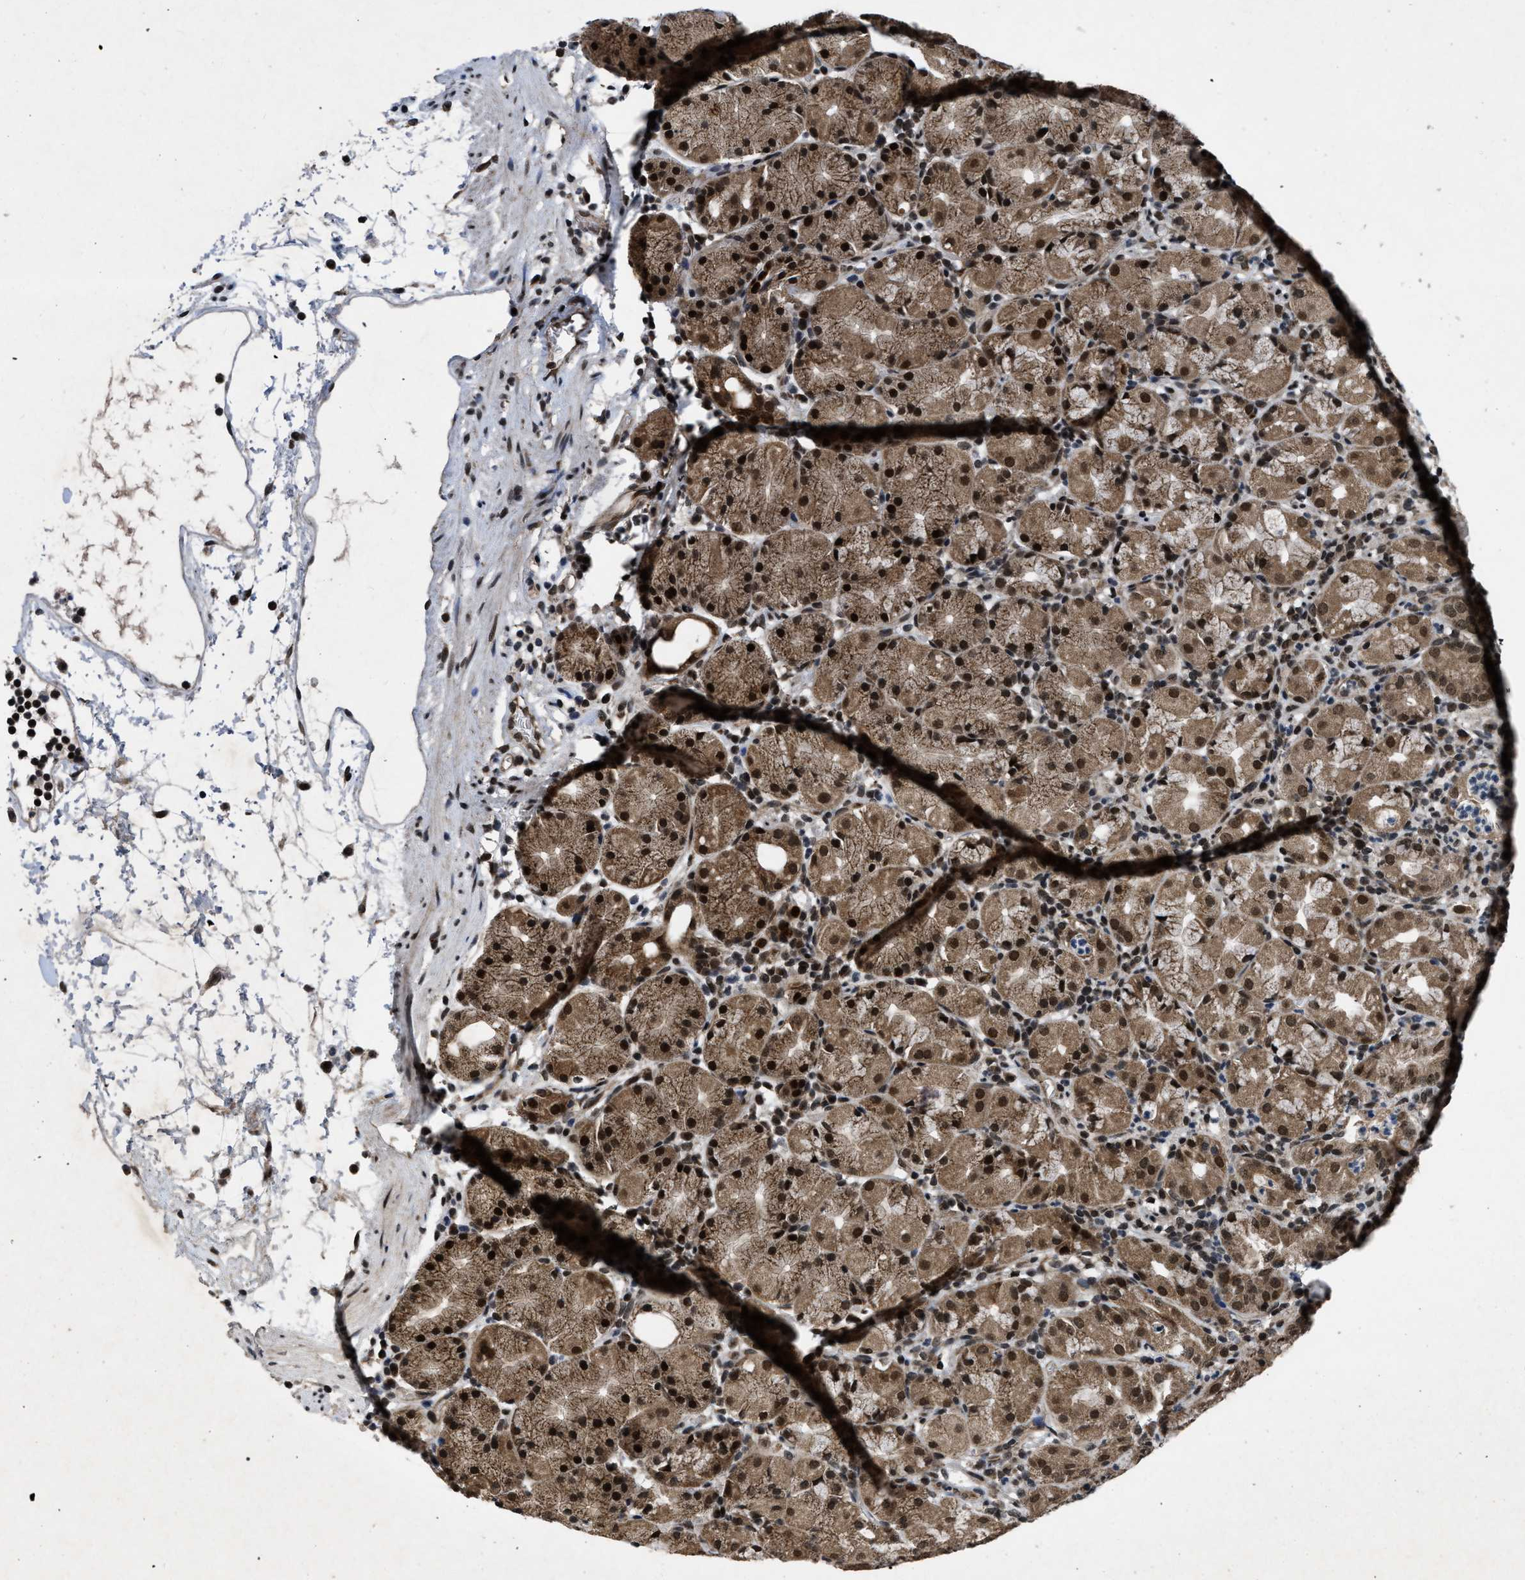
{"staining": {"intensity": "moderate", "quantity": ">75%", "location": "cytoplasmic/membranous,nuclear"}, "tissue": "stomach", "cell_type": "Glandular cells", "image_type": "normal", "snomed": [{"axis": "morphology", "description": "Normal tissue, NOS"}, {"axis": "topography", "description": "Stomach"}, {"axis": "topography", "description": "Stomach, lower"}], "caption": "Immunohistochemistry photomicrograph of unremarkable stomach: human stomach stained using immunohistochemistry displays medium levels of moderate protein expression localized specifically in the cytoplasmic/membranous,nuclear of glandular cells, appearing as a cytoplasmic/membranous,nuclear brown color.", "gene": "ZNHIT1", "patient": {"sex": "female", "age": 75}}